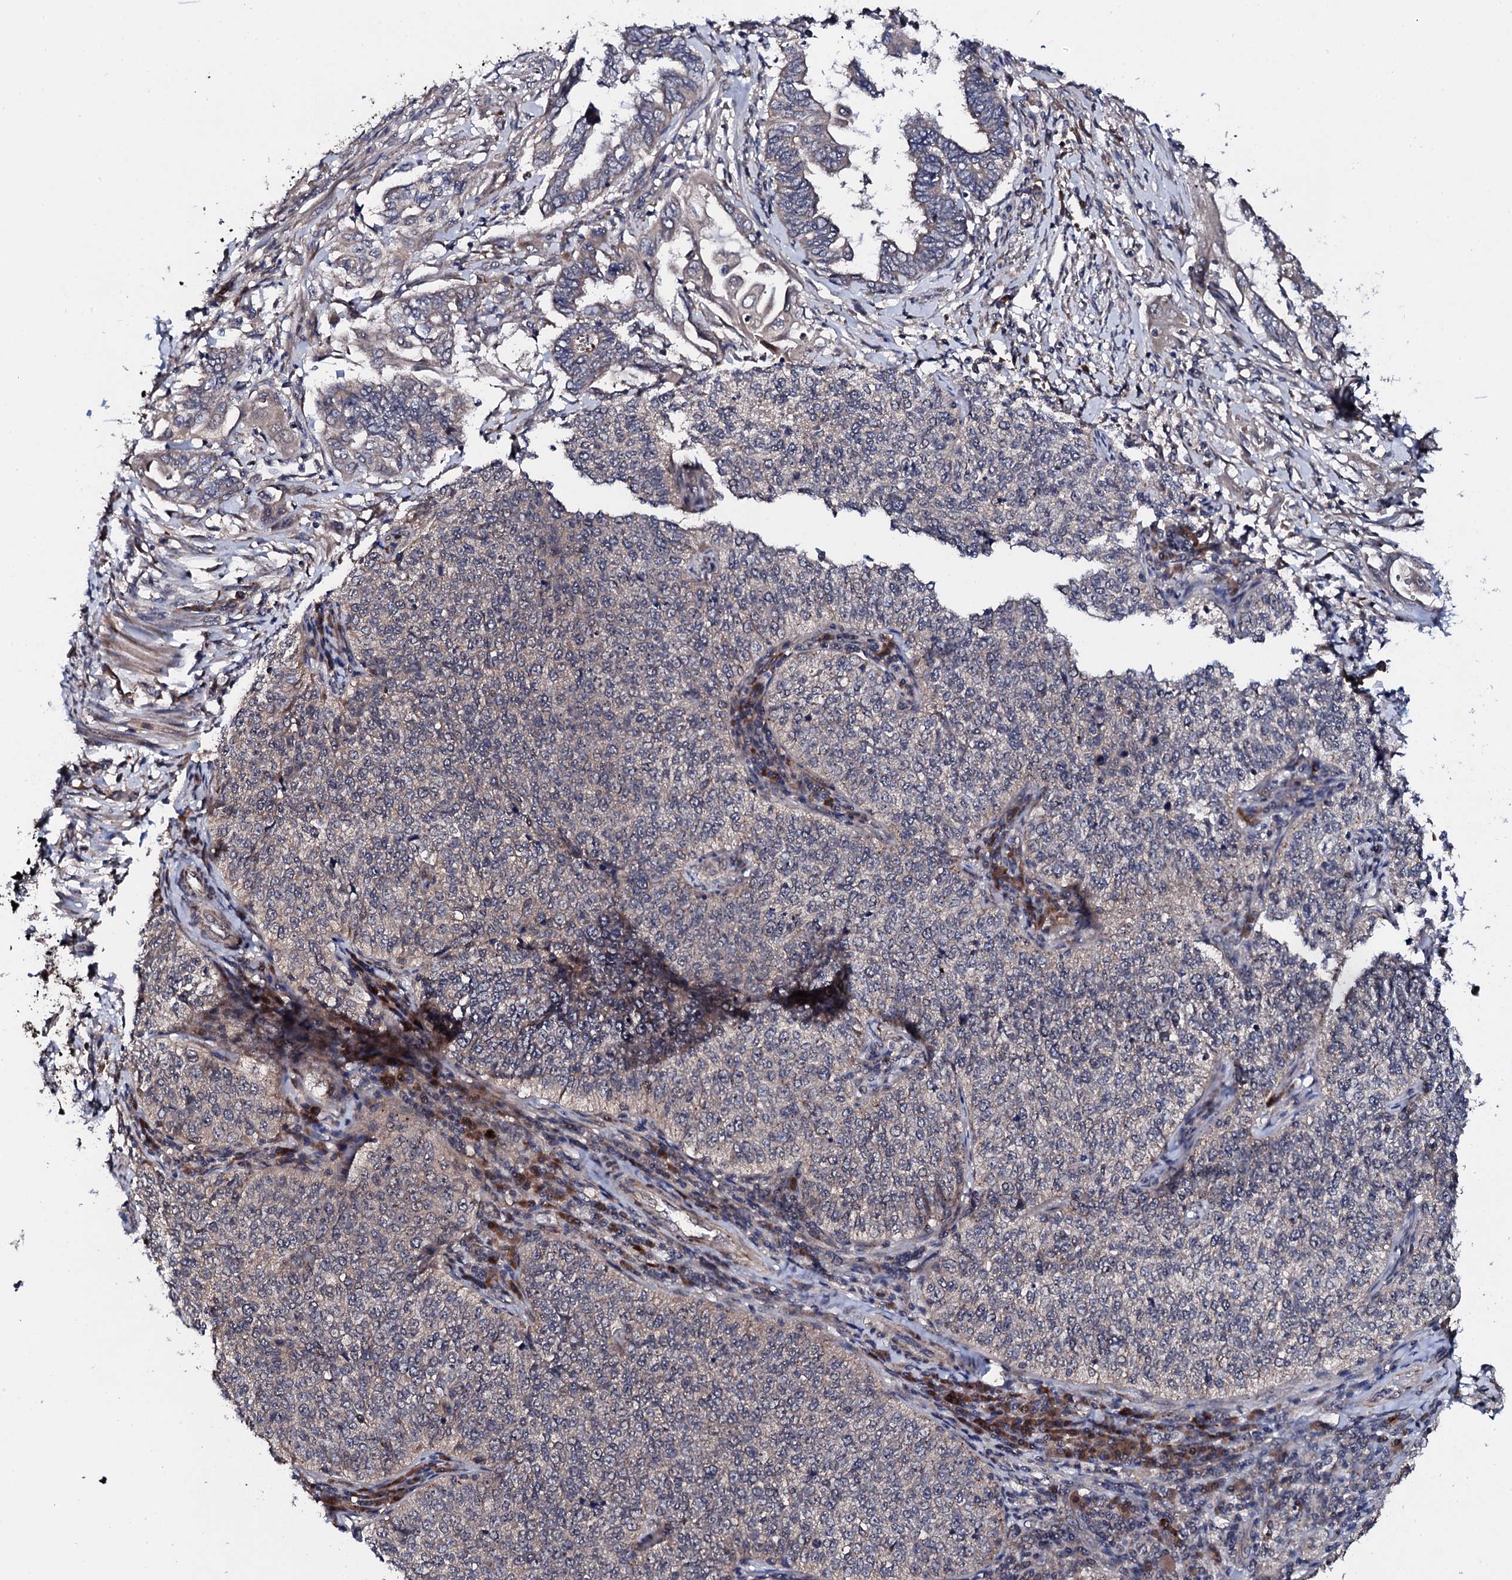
{"staining": {"intensity": "negative", "quantity": "none", "location": "none"}, "tissue": "cervical cancer", "cell_type": "Tumor cells", "image_type": "cancer", "snomed": [{"axis": "morphology", "description": "Squamous cell carcinoma, NOS"}, {"axis": "topography", "description": "Cervix"}], "caption": "Immunohistochemistry (IHC) histopathology image of human cervical squamous cell carcinoma stained for a protein (brown), which shows no expression in tumor cells. (DAB immunohistochemistry with hematoxylin counter stain).", "gene": "IP6K1", "patient": {"sex": "female", "age": 35}}